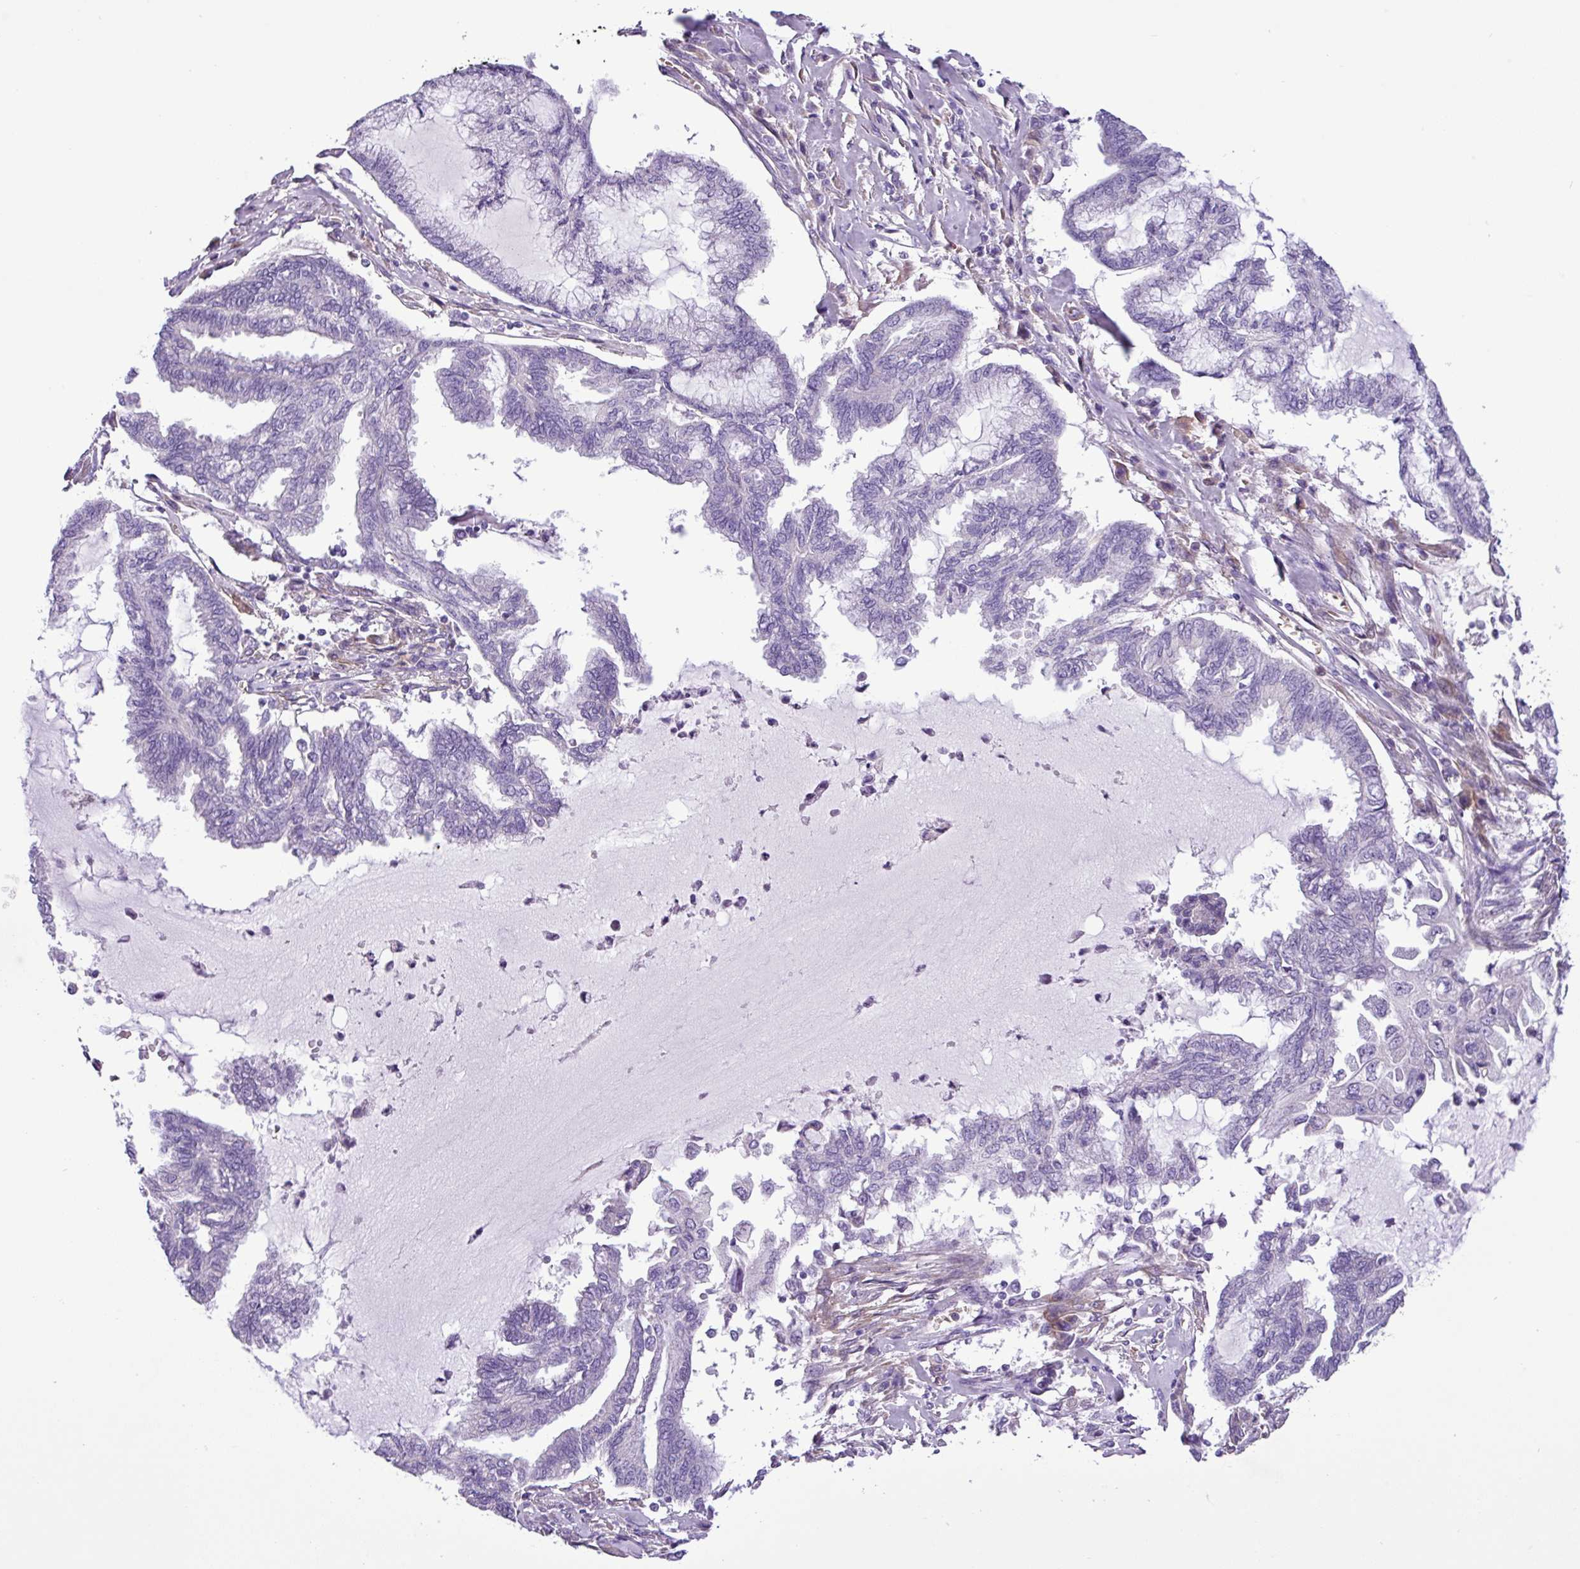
{"staining": {"intensity": "negative", "quantity": "none", "location": "none"}, "tissue": "endometrial cancer", "cell_type": "Tumor cells", "image_type": "cancer", "snomed": [{"axis": "morphology", "description": "Adenocarcinoma, NOS"}, {"axis": "topography", "description": "Endometrium"}], "caption": "The photomicrograph displays no staining of tumor cells in adenocarcinoma (endometrial).", "gene": "C11orf91", "patient": {"sex": "female", "age": 86}}